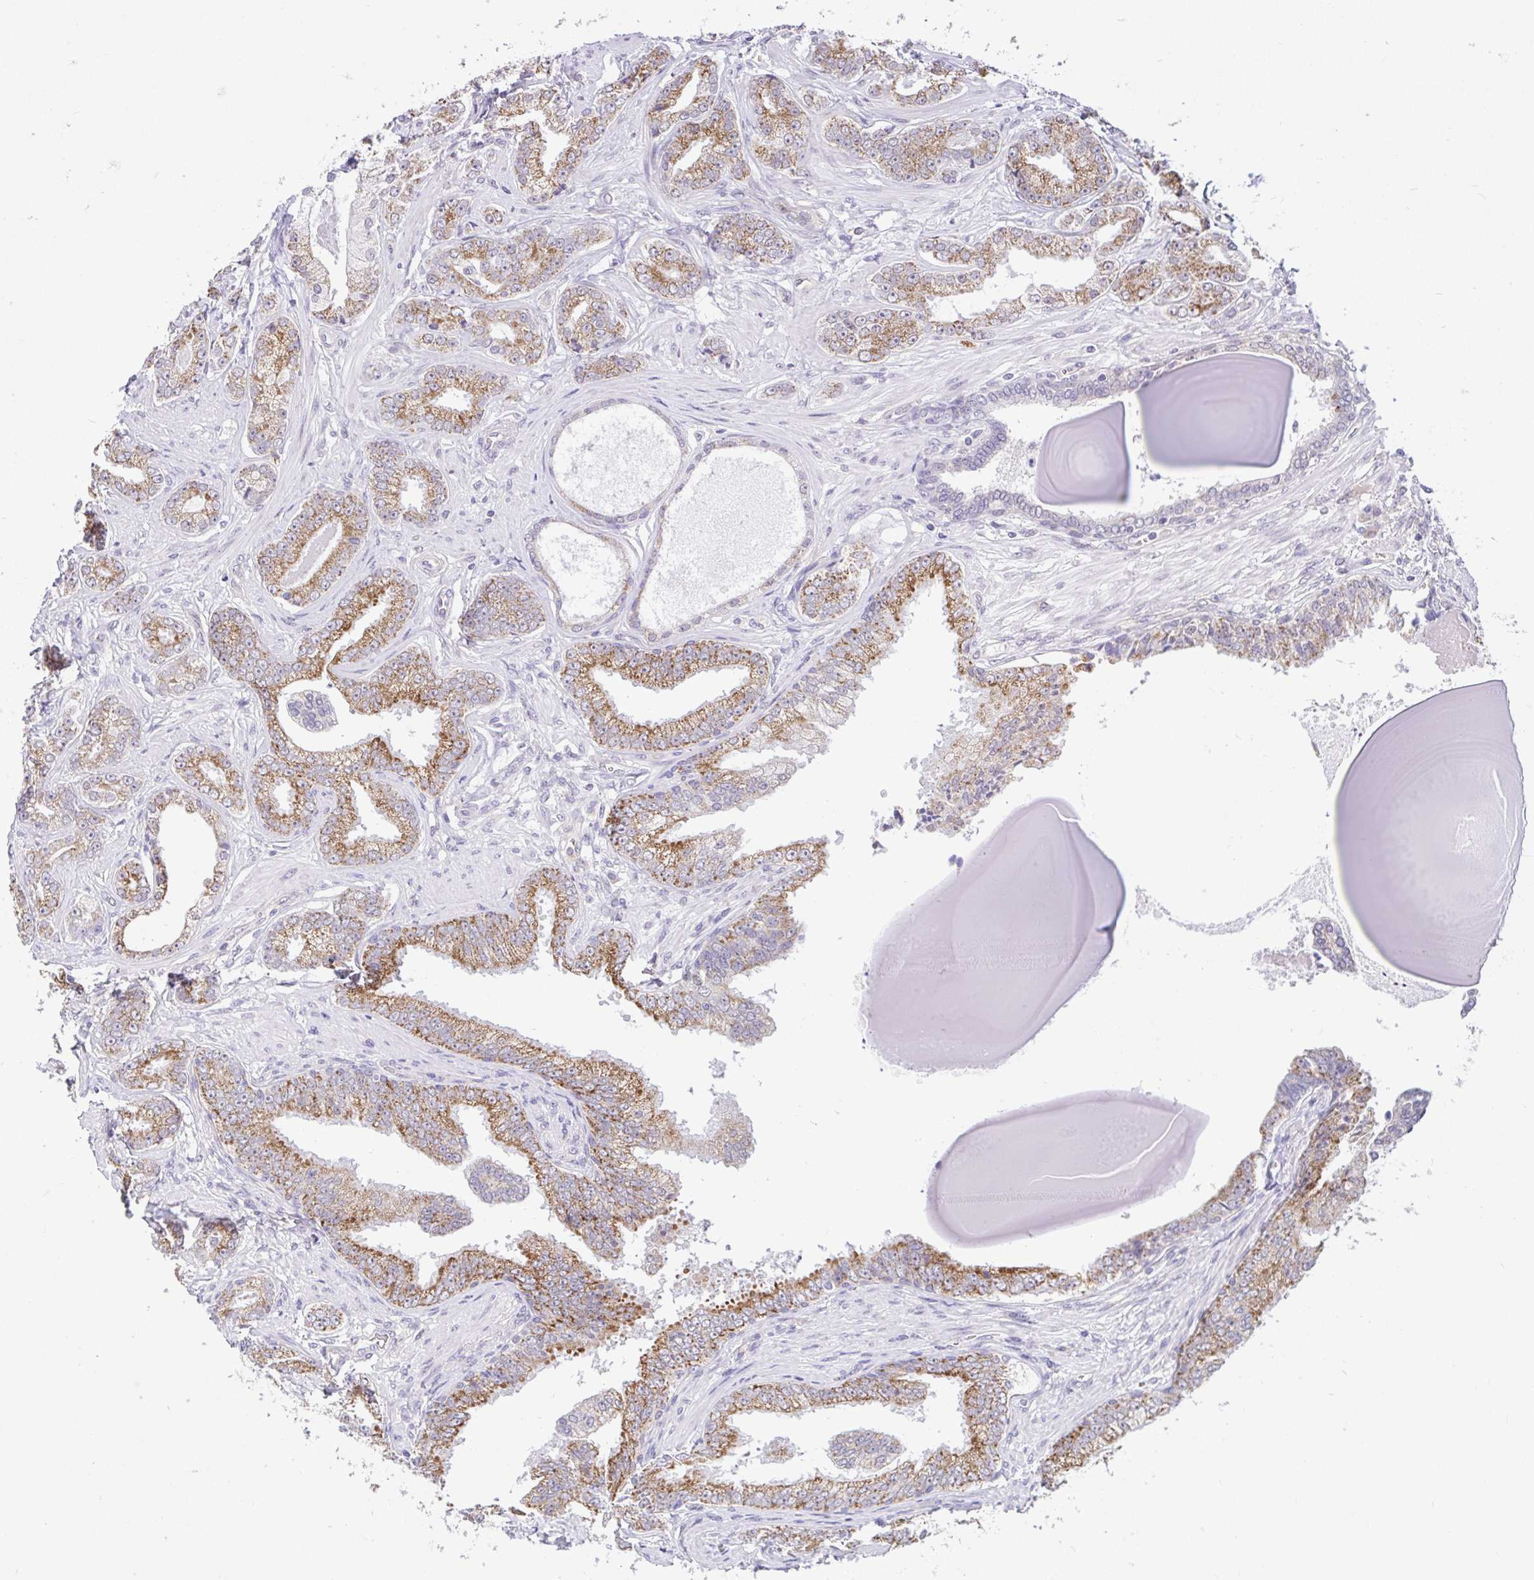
{"staining": {"intensity": "moderate", "quantity": ">75%", "location": "cytoplasmic/membranous"}, "tissue": "prostate cancer", "cell_type": "Tumor cells", "image_type": "cancer", "snomed": [{"axis": "morphology", "description": "Adenocarcinoma, Low grade"}, {"axis": "topography", "description": "Prostate"}], "caption": "Prostate low-grade adenocarcinoma was stained to show a protein in brown. There is medium levels of moderate cytoplasmic/membranous staining in about >75% of tumor cells. Nuclei are stained in blue.", "gene": "PYCR2", "patient": {"sex": "male", "age": 61}}